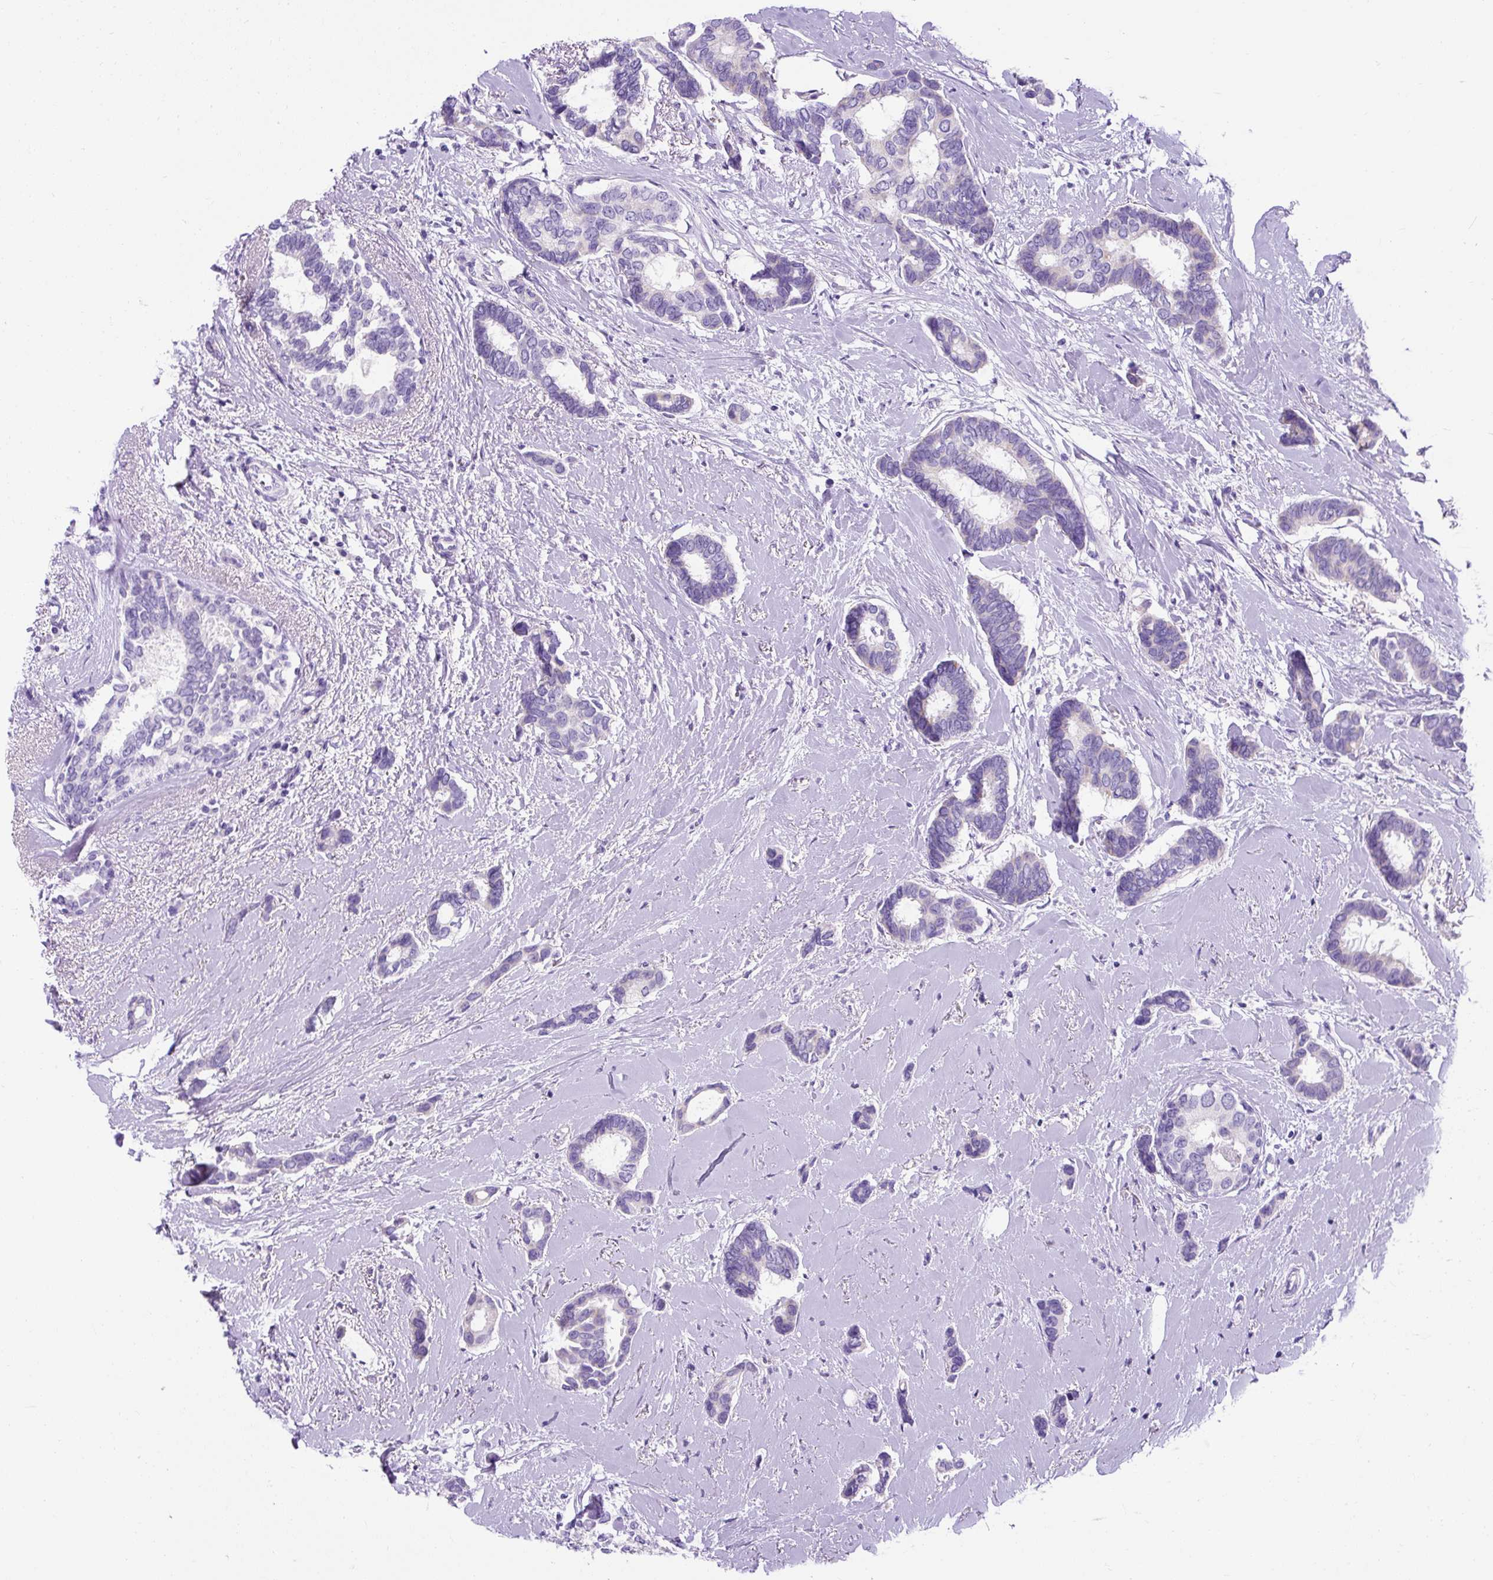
{"staining": {"intensity": "negative", "quantity": "none", "location": "none"}, "tissue": "breast cancer", "cell_type": "Tumor cells", "image_type": "cancer", "snomed": [{"axis": "morphology", "description": "Duct carcinoma"}, {"axis": "topography", "description": "Breast"}], "caption": "Human breast intraductal carcinoma stained for a protein using immunohistochemistry (IHC) displays no expression in tumor cells.", "gene": "KRT12", "patient": {"sex": "female", "age": 73}}